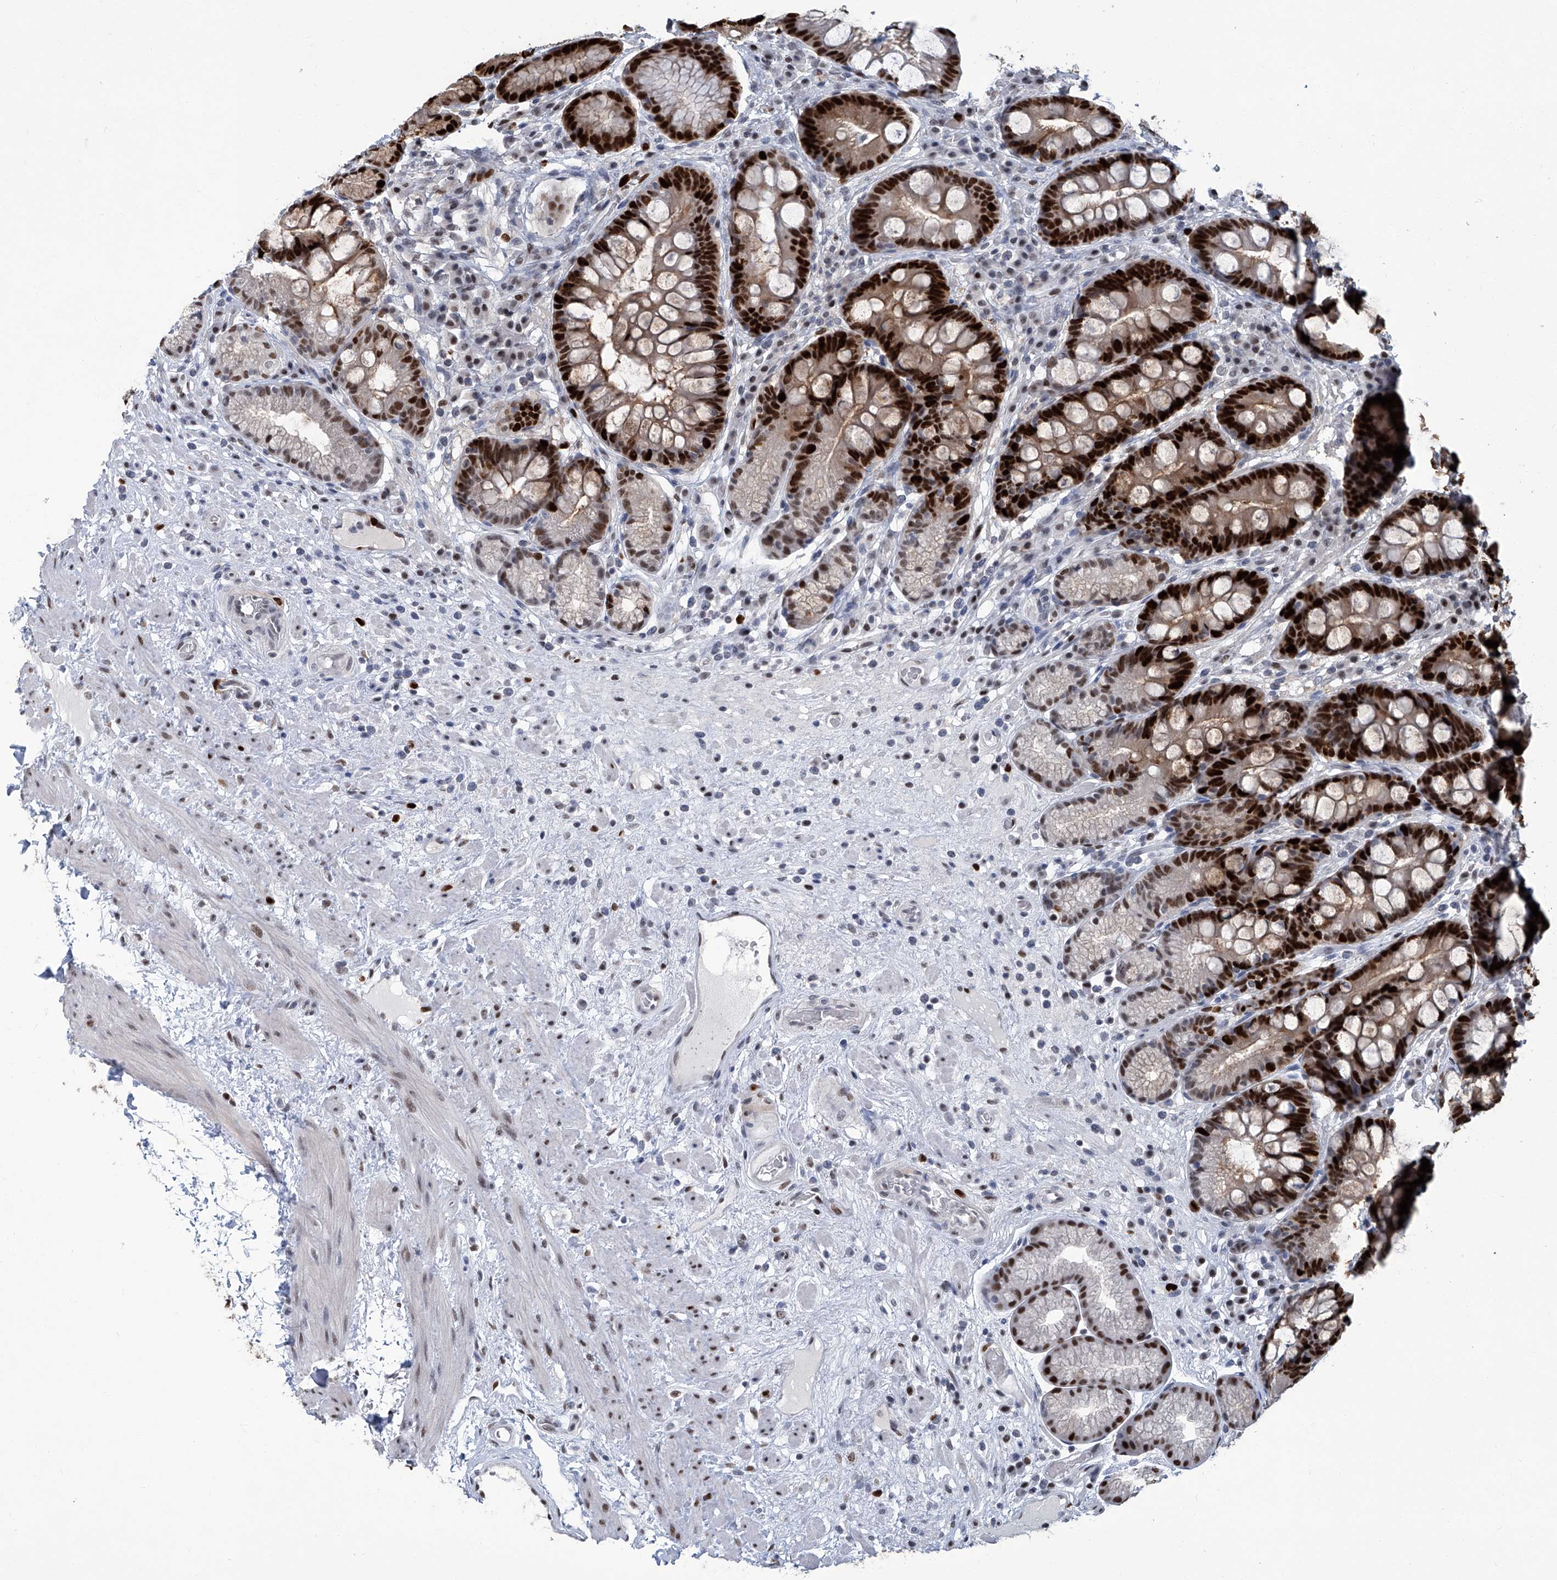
{"staining": {"intensity": "strong", "quantity": "25%-75%", "location": "nuclear"}, "tissue": "stomach", "cell_type": "Glandular cells", "image_type": "normal", "snomed": [{"axis": "morphology", "description": "Normal tissue, NOS"}, {"axis": "topography", "description": "Stomach"}], "caption": "Stomach stained for a protein (brown) reveals strong nuclear positive expression in approximately 25%-75% of glandular cells.", "gene": "PCNA", "patient": {"sex": "male", "age": 57}}